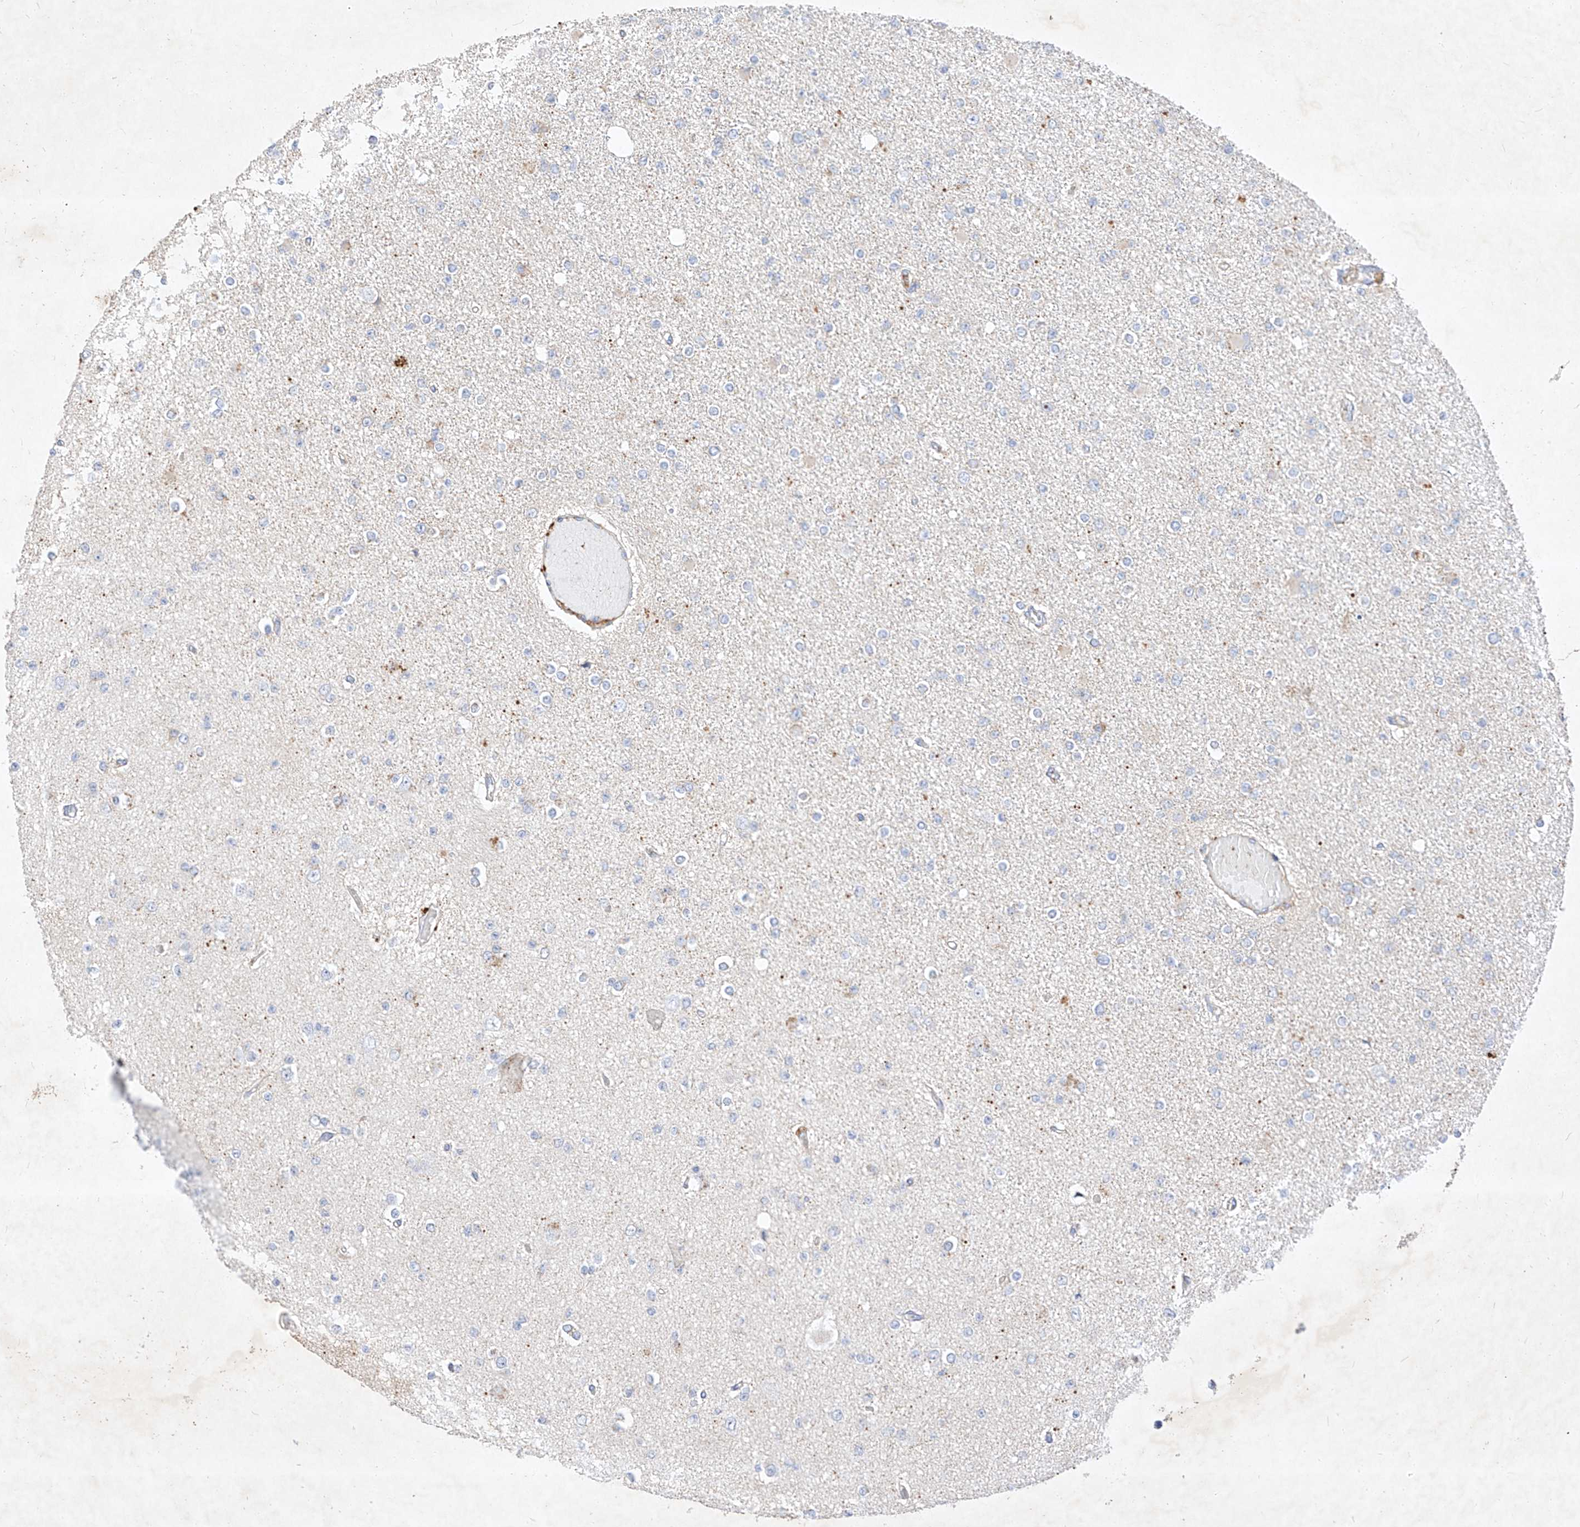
{"staining": {"intensity": "negative", "quantity": "none", "location": "none"}, "tissue": "glioma", "cell_type": "Tumor cells", "image_type": "cancer", "snomed": [{"axis": "morphology", "description": "Glioma, malignant, Low grade"}, {"axis": "topography", "description": "Brain"}], "caption": "Immunohistochemistry (IHC) of human glioma shows no staining in tumor cells. The staining is performed using DAB (3,3'-diaminobenzidine) brown chromogen with nuclei counter-stained in using hematoxylin.", "gene": "OSGEPL1", "patient": {"sex": "female", "age": 22}}